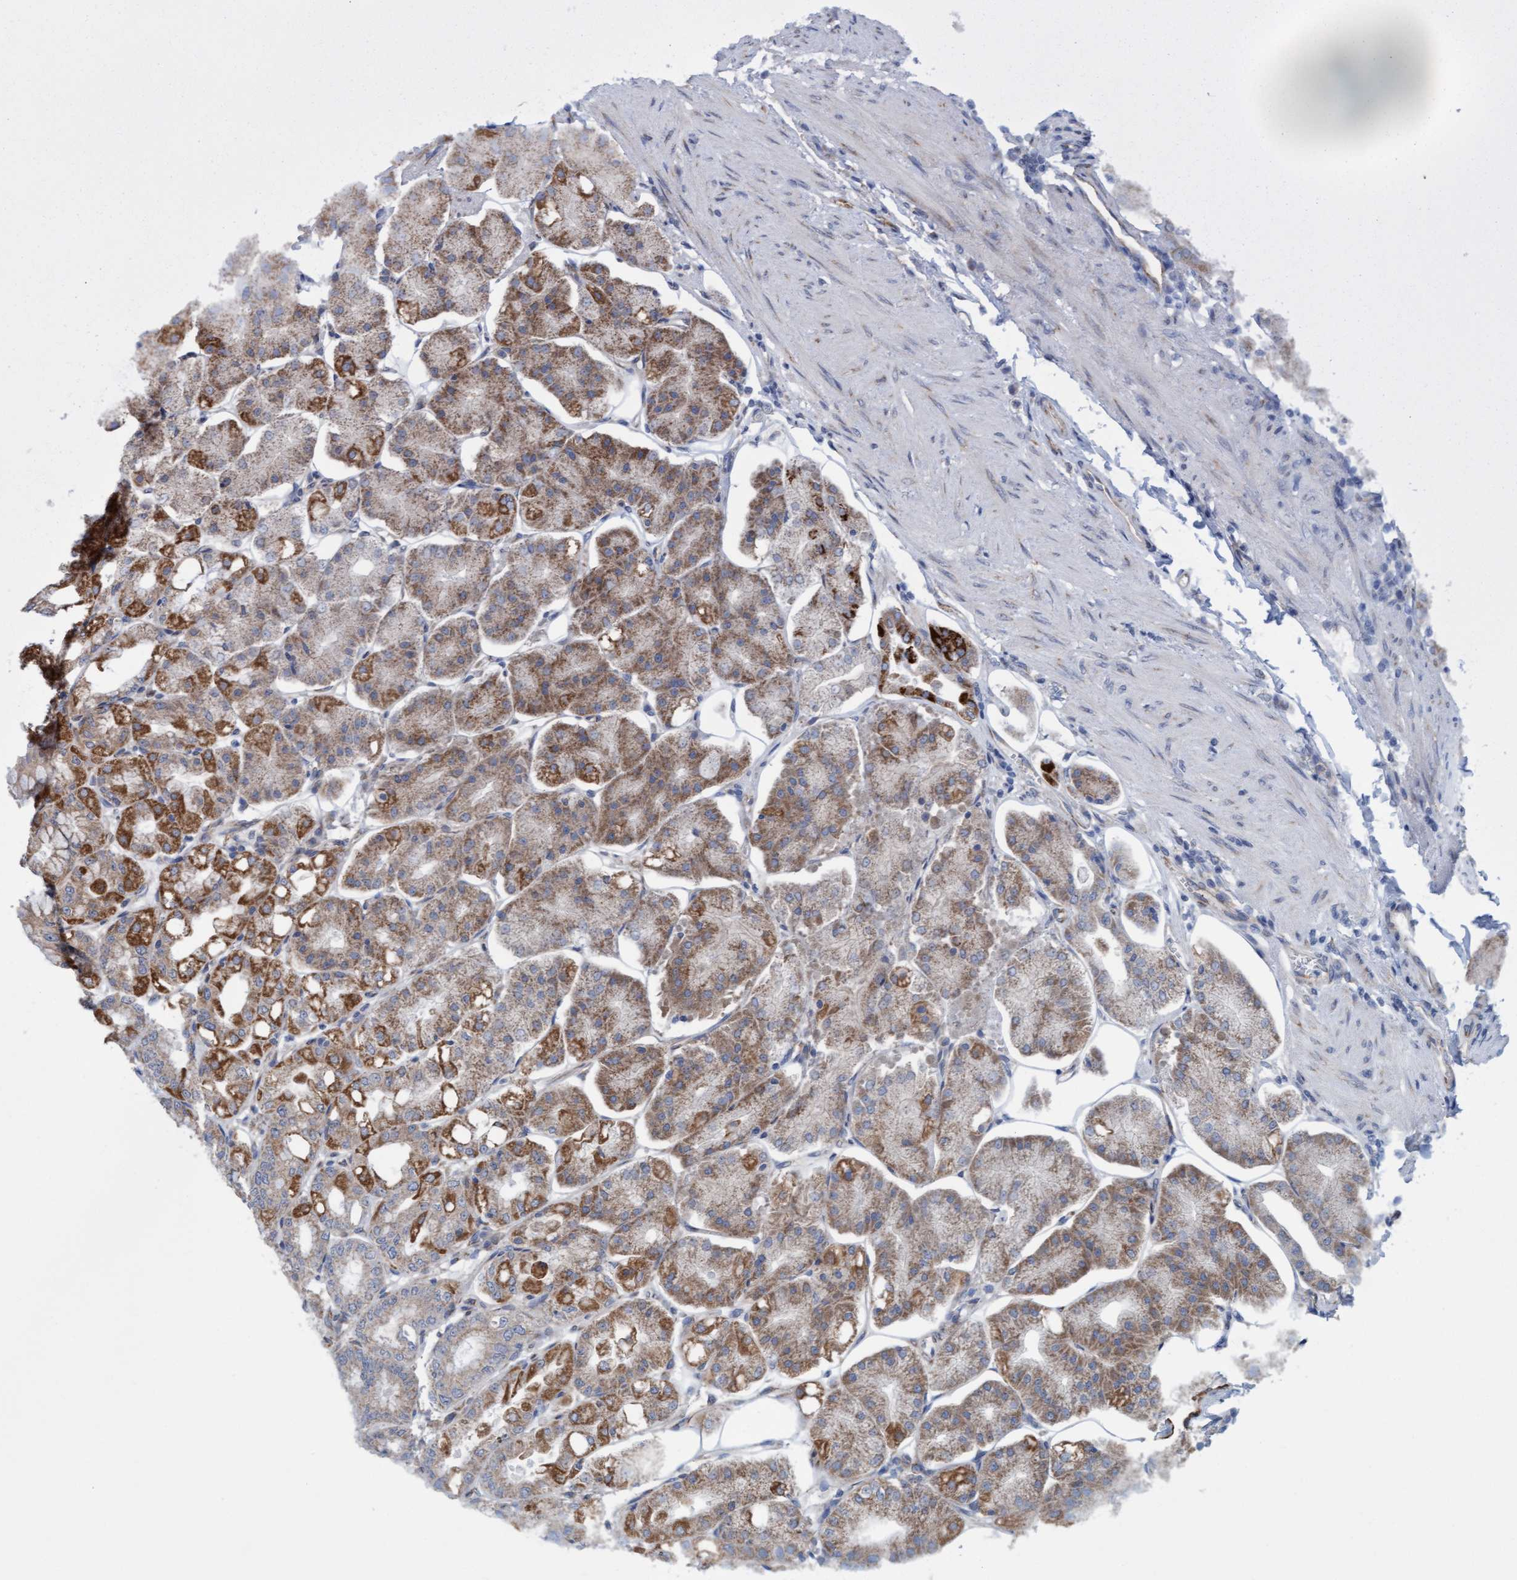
{"staining": {"intensity": "strong", "quantity": "25%-75%", "location": "cytoplasmic/membranous"}, "tissue": "stomach", "cell_type": "Glandular cells", "image_type": "normal", "snomed": [{"axis": "morphology", "description": "Normal tissue, NOS"}, {"axis": "topography", "description": "Stomach, lower"}], "caption": "A photomicrograph of stomach stained for a protein reveals strong cytoplasmic/membranous brown staining in glandular cells.", "gene": "ZNF566", "patient": {"sex": "male", "age": 71}}